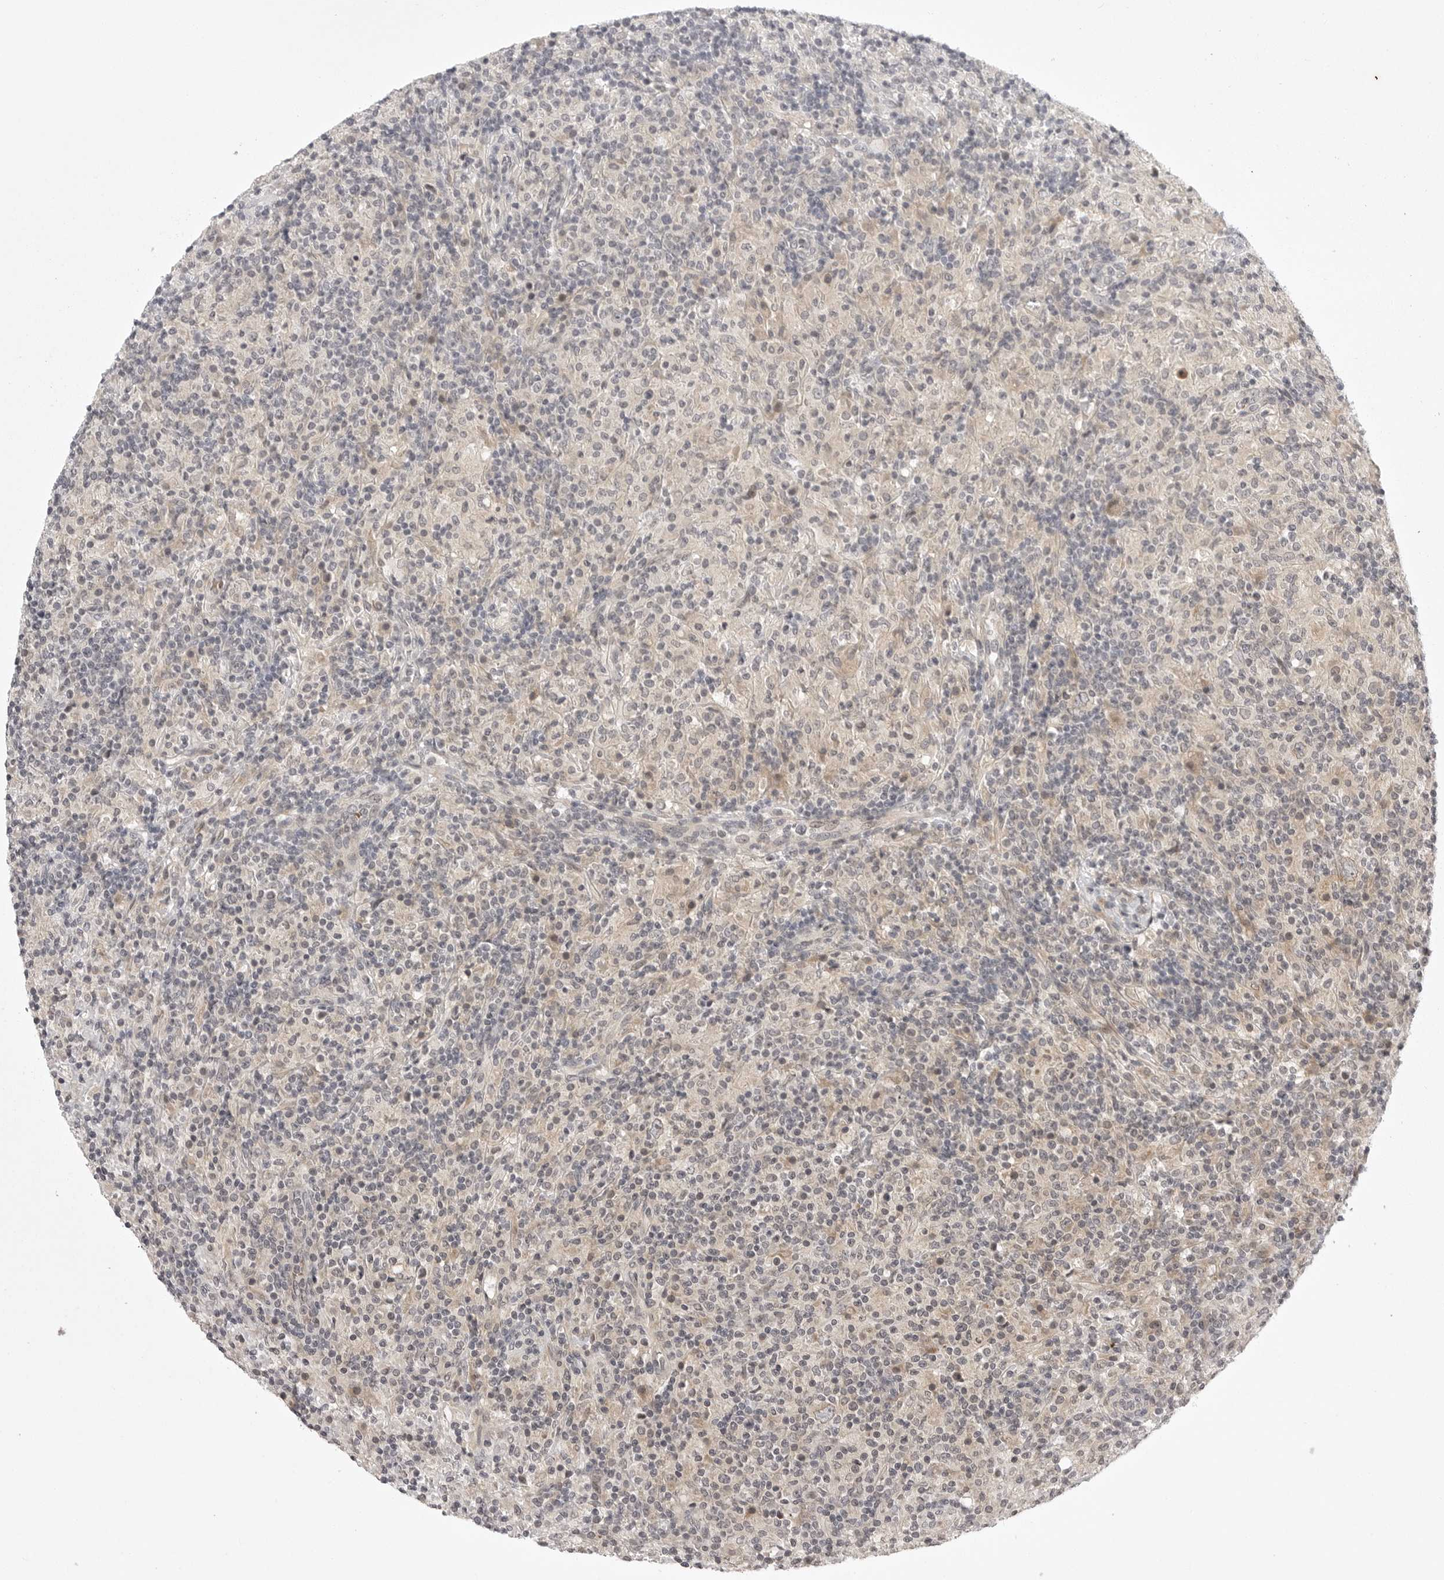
{"staining": {"intensity": "negative", "quantity": "none", "location": "none"}, "tissue": "lymphoma", "cell_type": "Tumor cells", "image_type": "cancer", "snomed": [{"axis": "morphology", "description": "Hodgkin's disease, NOS"}, {"axis": "topography", "description": "Lymph node"}], "caption": "DAB immunohistochemical staining of human lymphoma shows no significant expression in tumor cells.", "gene": "CD300LD", "patient": {"sex": "male", "age": 70}}